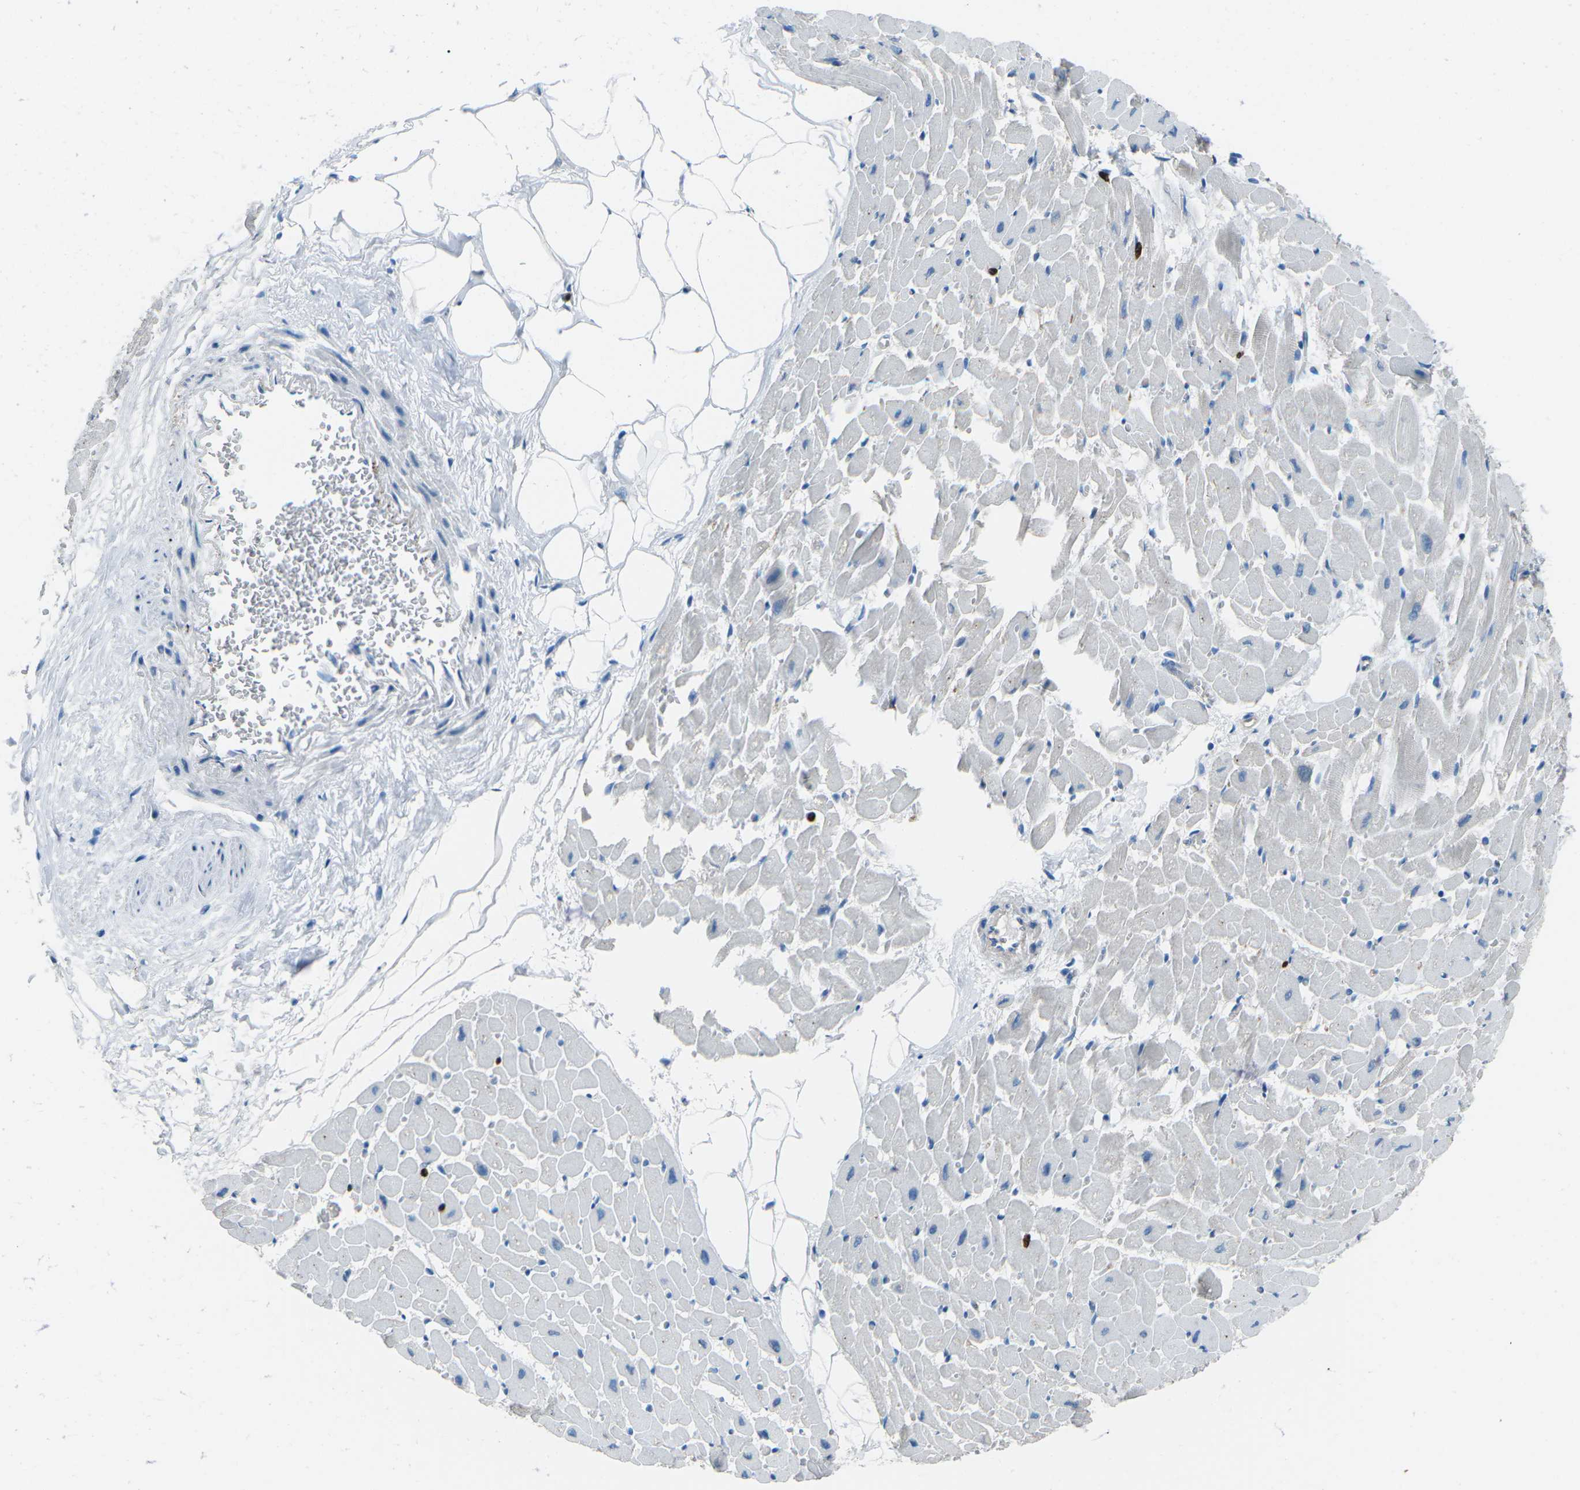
{"staining": {"intensity": "negative", "quantity": "none", "location": "none"}, "tissue": "heart muscle", "cell_type": "Cardiomyocytes", "image_type": "normal", "snomed": [{"axis": "morphology", "description": "Normal tissue, NOS"}, {"axis": "topography", "description": "Heart"}], "caption": "Cardiomyocytes are negative for protein expression in unremarkable human heart muscle. (DAB immunohistochemistry (IHC) with hematoxylin counter stain).", "gene": "FCN1", "patient": {"sex": "female", "age": 19}}